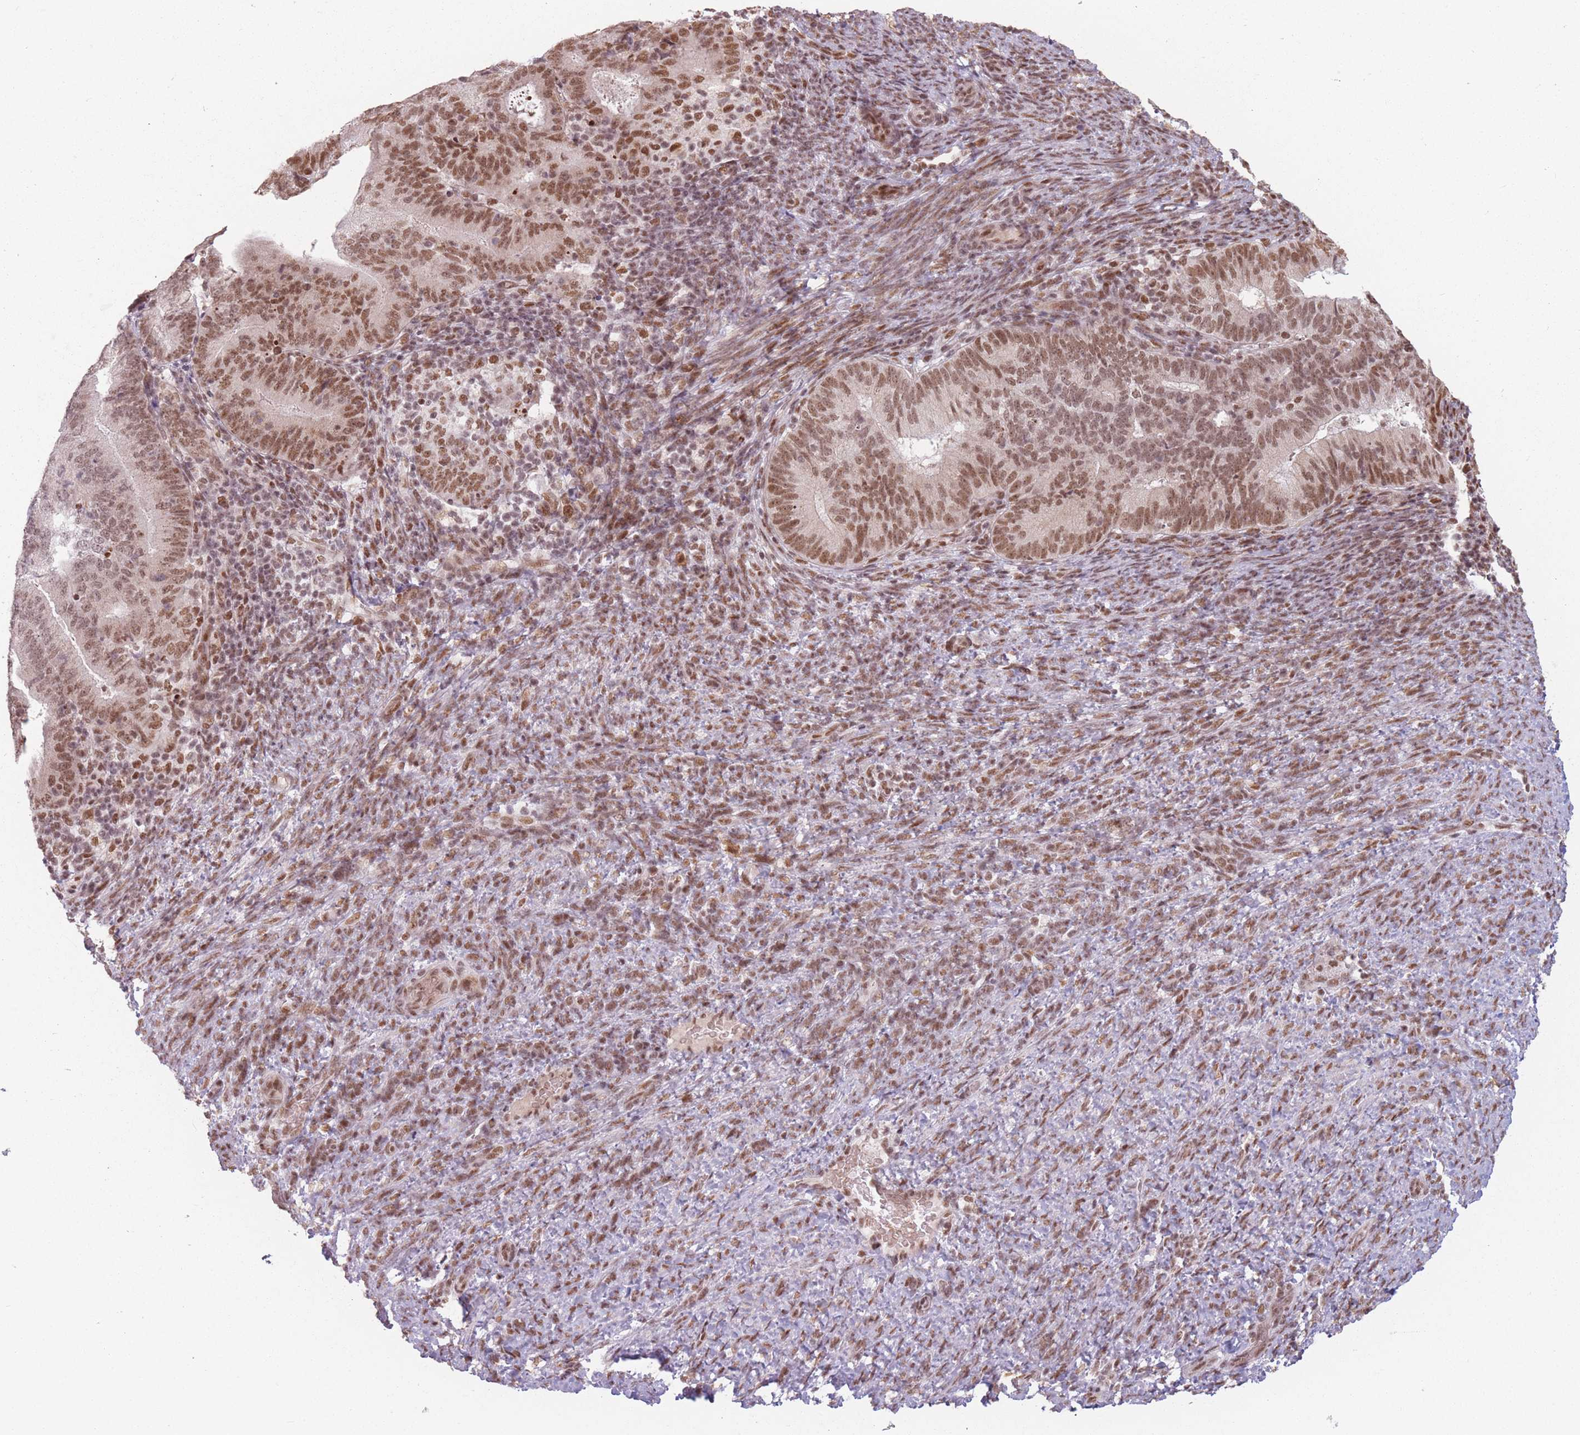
{"staining": {"intensity": "strong", "quantity": ">75%", "location": "nuclear"}, "tissue": "endometrial cancer", "cell_type": "Tumor cells", "image_type": "cancer", "snomed": [{"axis": "morphology", "description": "Adenocarcinoma, NOS"}, {"axis": "topography", "description": "Endometrium"}], "caption": "Endometrial cancer (adenocarcinoma) tissue demonstrates strong nuclear staining in about >75% of tumor cells, visualized by immunohistochemistry. Nuclei are stained in blue.", "gene": "SUPT6H", "patient": {"sex": "female", "age": 70}}